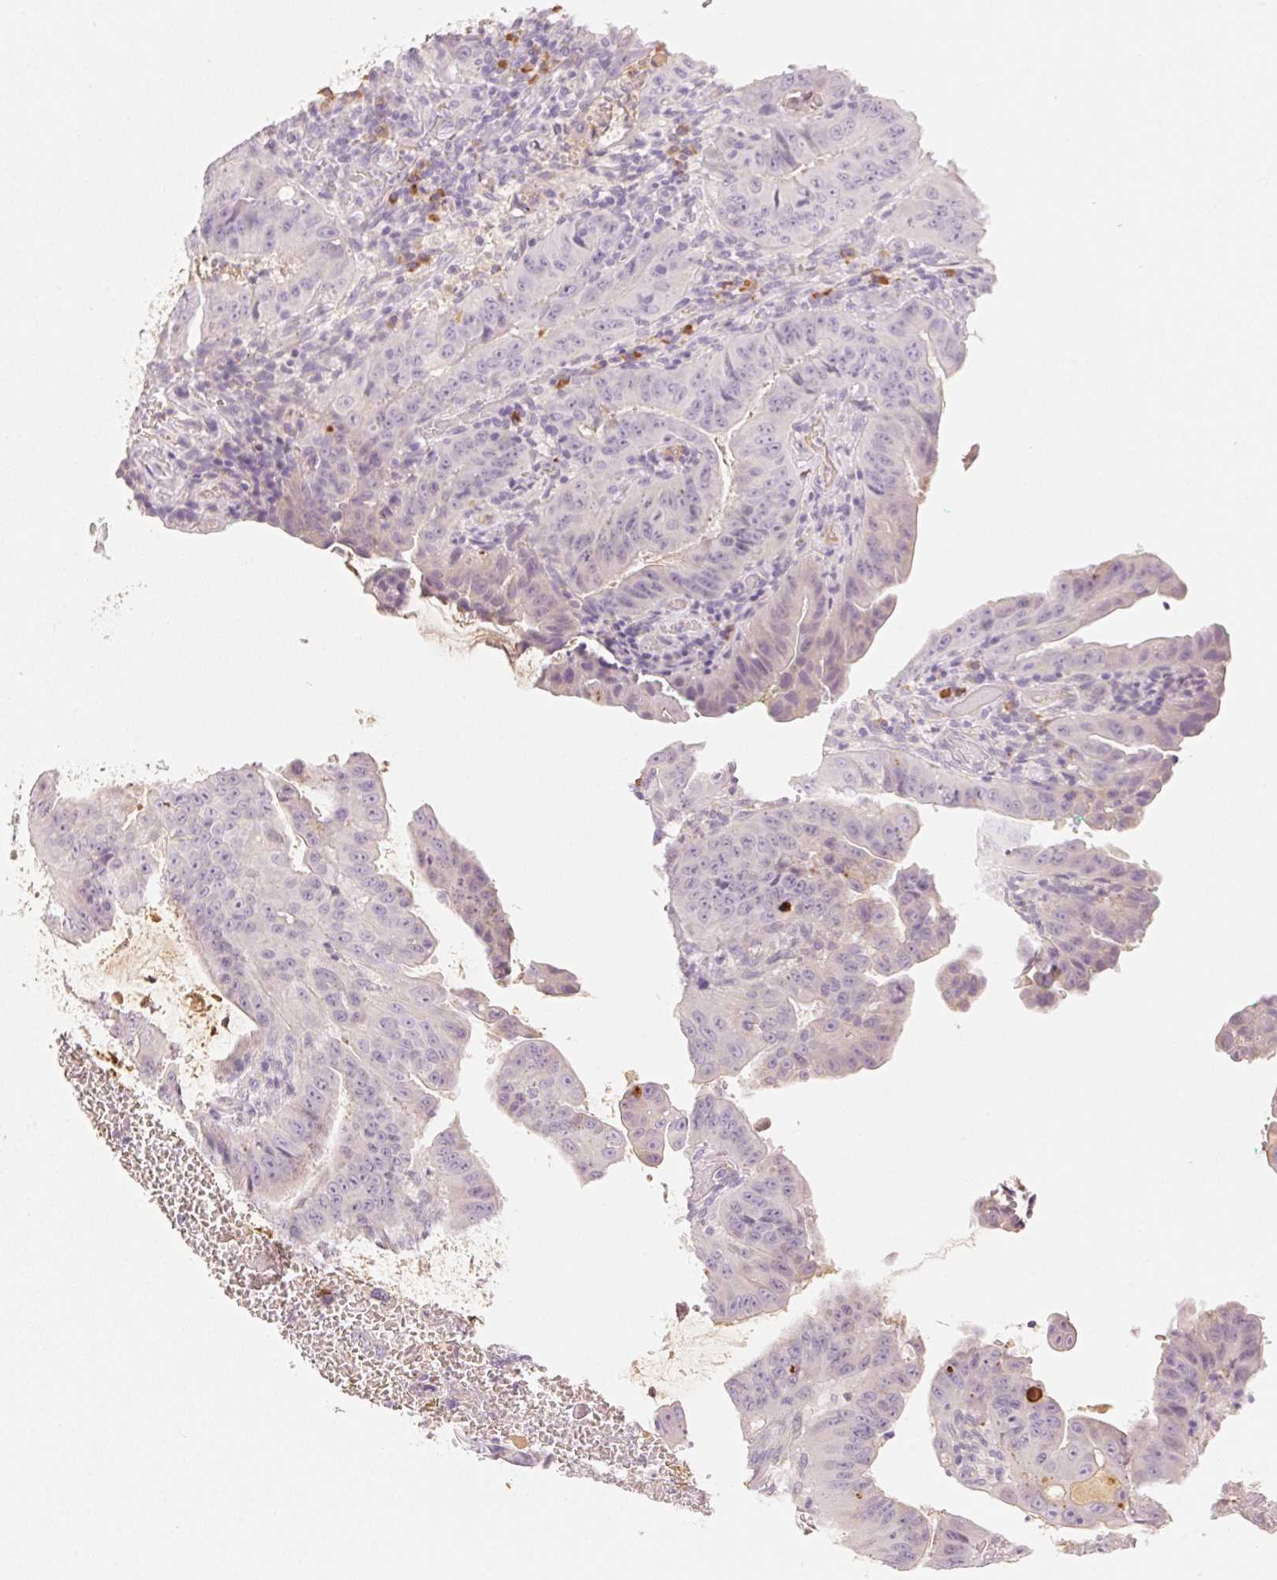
{"staining": {"intensity": "negative", "quantity": "none", "location": "none"}, "tissue": "colorectal cancer", "cell_type": "Tumor cells", "image_type": "cancer", "snomed": [{"axis": "morphology", "description": "Adenocarcinoma, NOS"}, {"axis": "topography", "description": "Colon"}], "caption": "Immunohistochemical staining of human colorectal cancer (adenocarcinoma) shows no significant staining in tumor cells. Nuclei are stained in blue.", "gene": "RMDN2", "patient": {"sex": "male", "age": 33}}